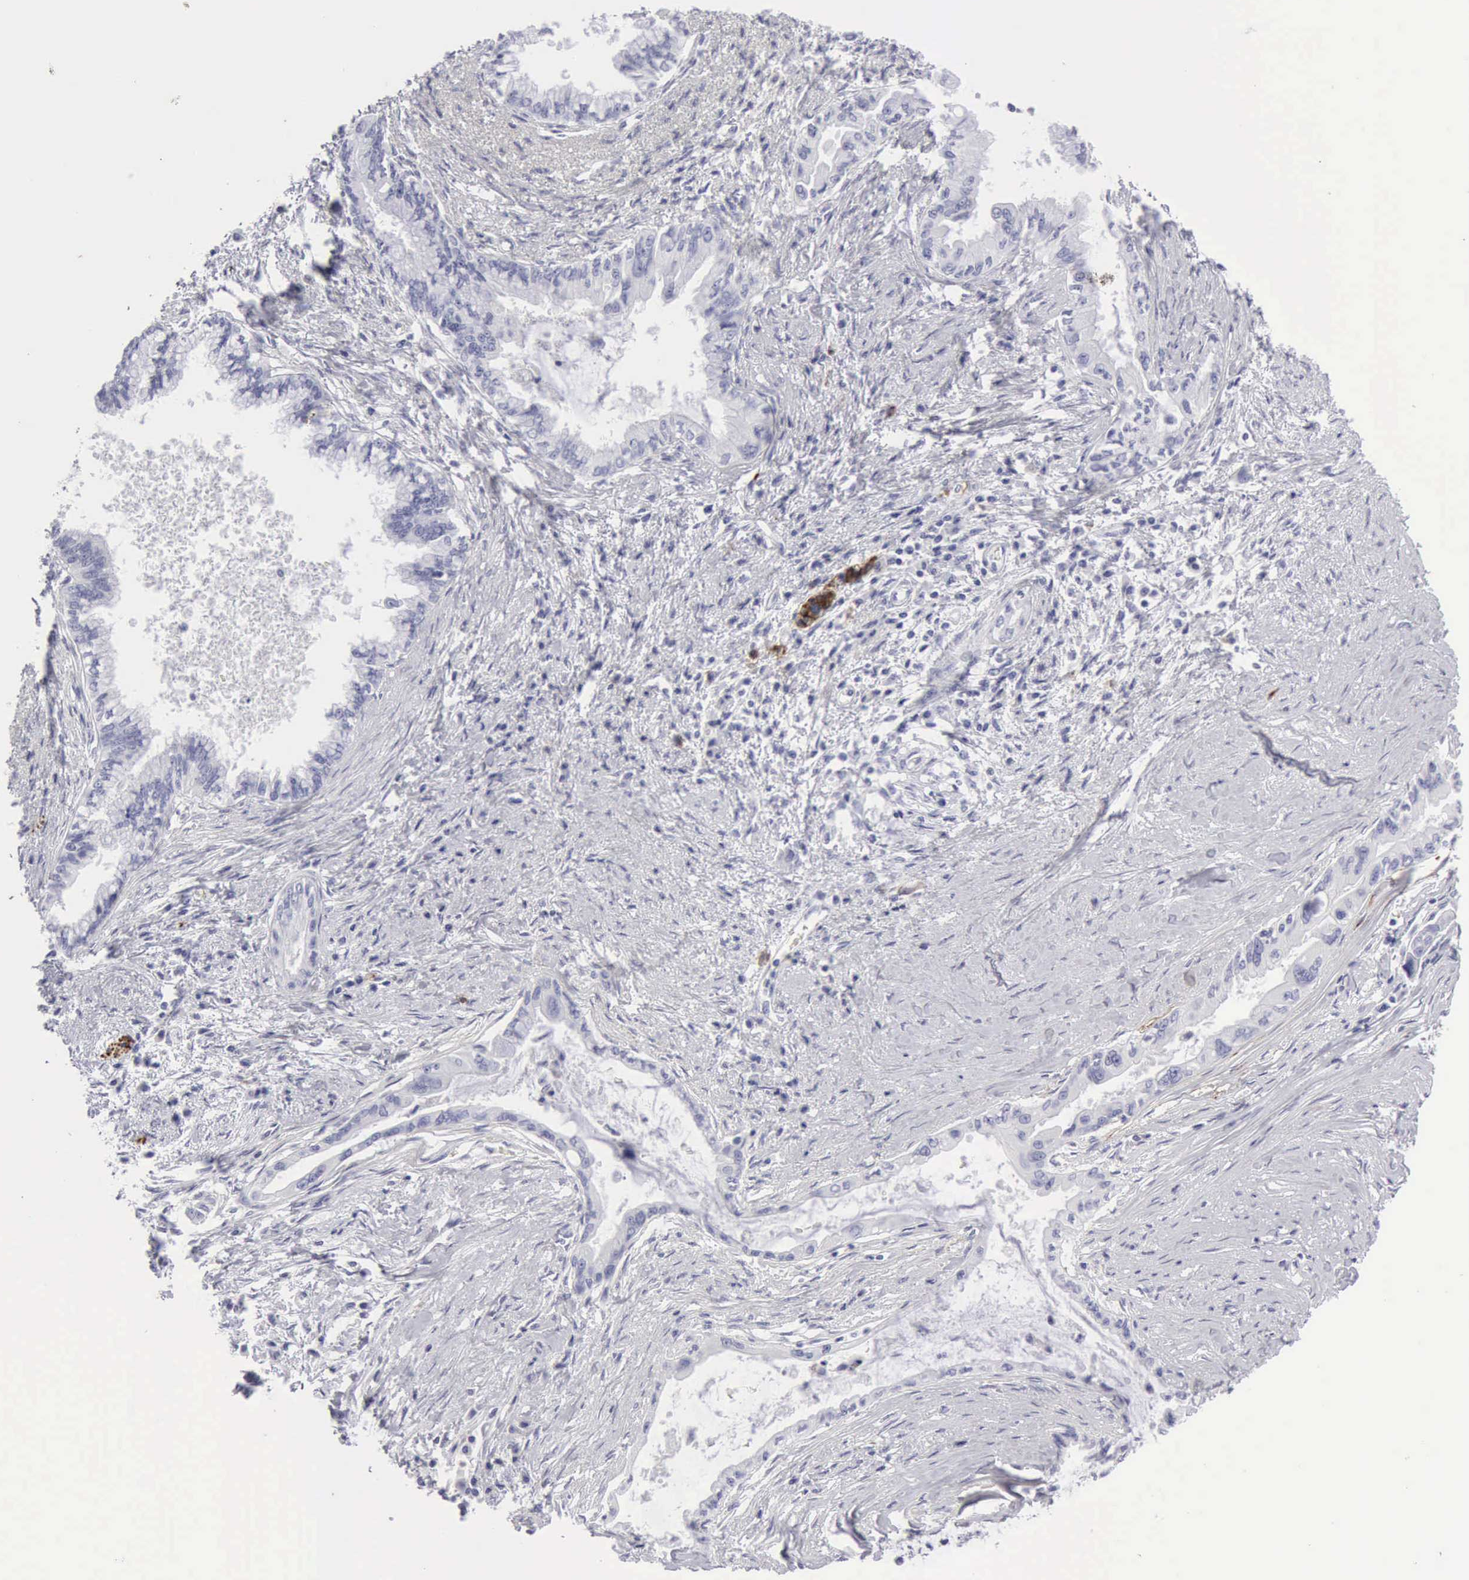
{"staining": {"intensity": "moderate", "quantity": "<25%", "location": "cytoplasmic/membranous"}, "tissue": "pancreatic cancer", "cell_type": "Tumor cells", "image_type": "cancer", "snomed": [{"axis": "morphology", "description": "Adenocarcinoma, NOS"}, {"axis": "topography", "description": "Pancreas"}], "caption": "This is a micrograph of immunohistochemistry staining of adenocarcinoma (pancreatic), which shows moderate expression in the cytoplasmic/membranous of tumor cells.", "gene": "NCAM1", "patient": {"sex": "female", "age": 64}}